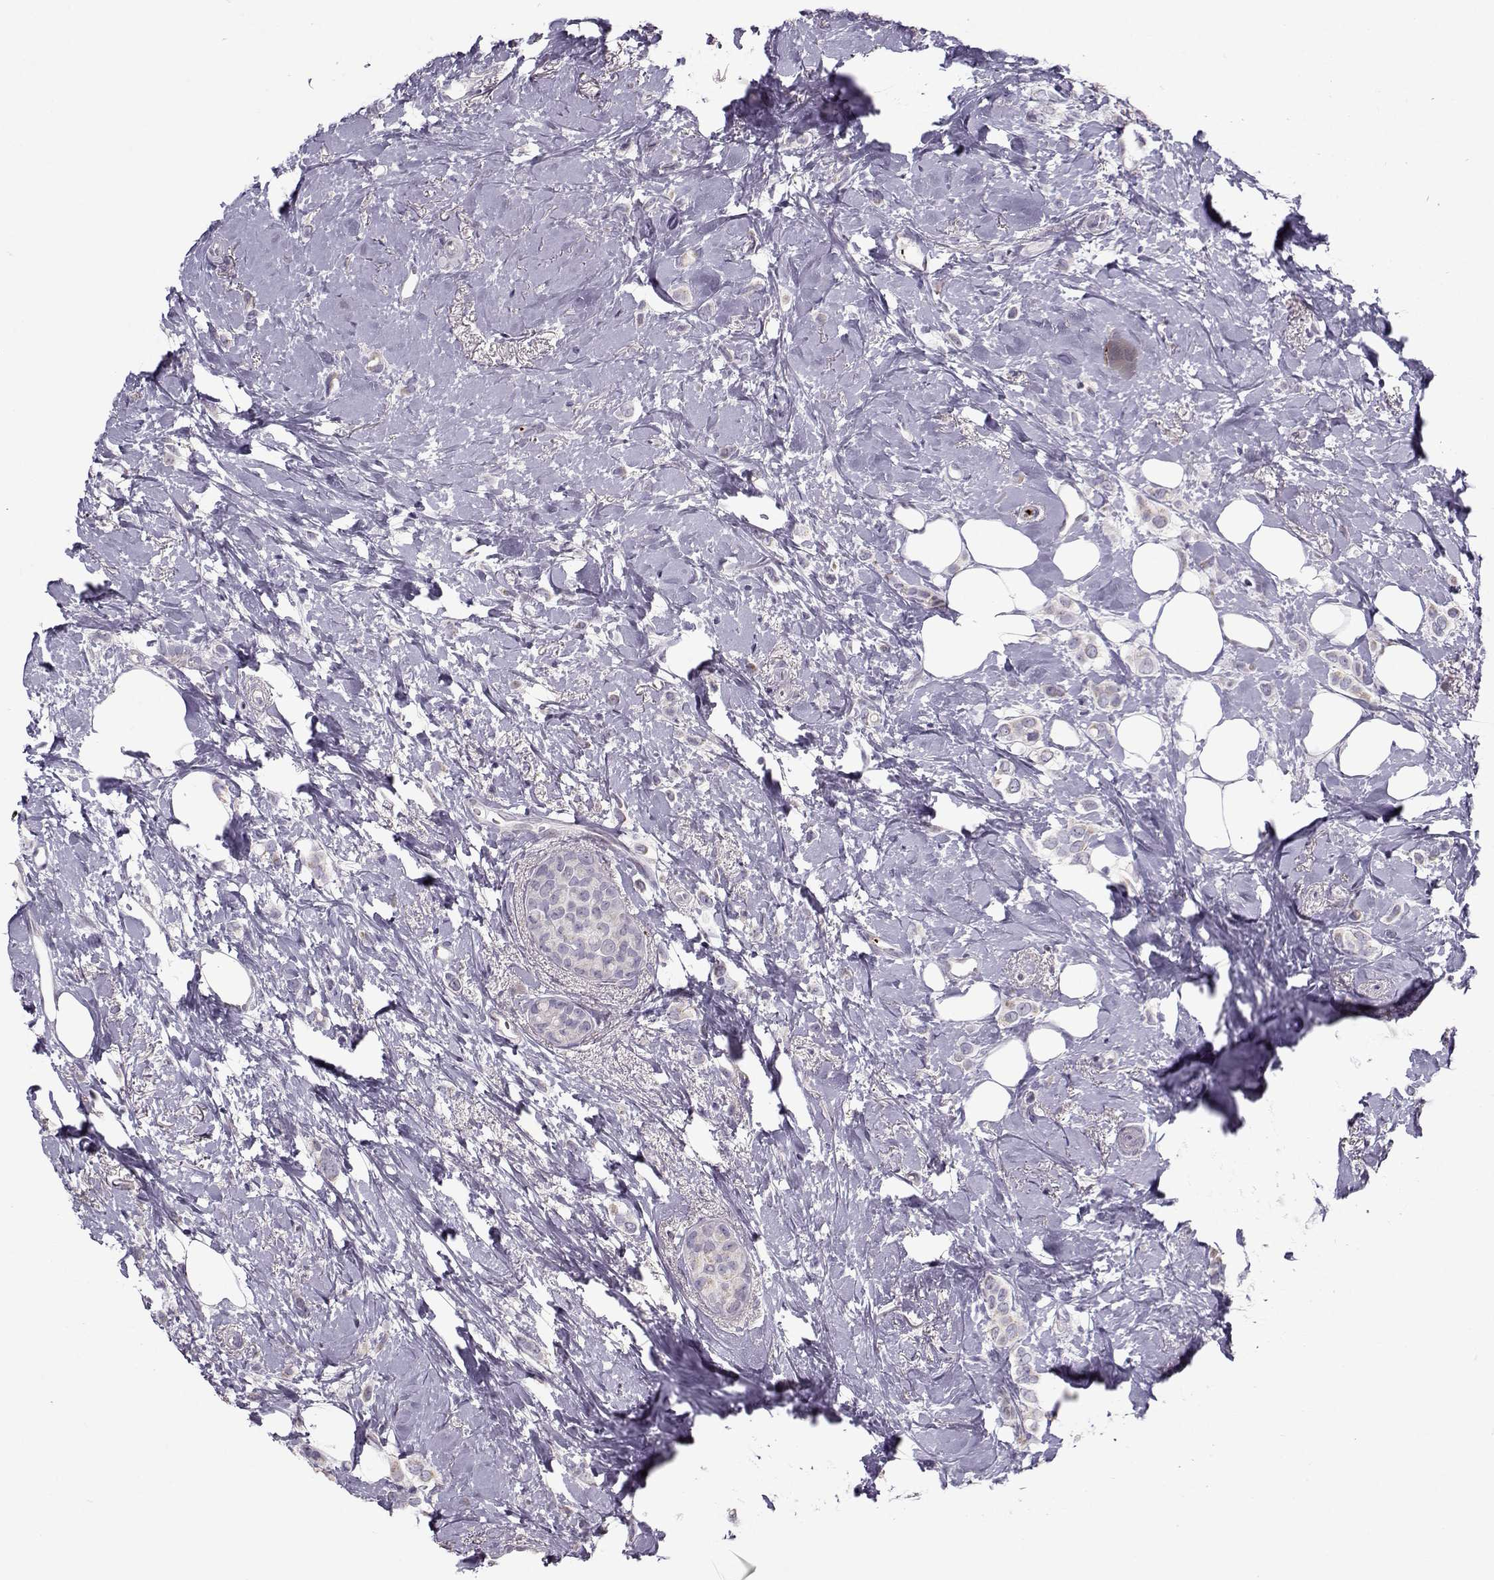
{"staining": {"intensity": "negative", "quantity": "none", "location": "none"}, "tissue": "breast cancer", "cell_type": "Tumor cells", "image_type": "cancer", "snomed": [{"axis": "morphology", "description": "Lobular carcinoma"}, {"axis": "topography", "description": "Breast"}], "caption": "High magnification brightfield microscopy of breast cancer (lobular carcinoma) stained with DAB (brown) and counterstained with hematoxylin (blue): tumor cells show no significant positivity. (Stains: DAB immunohistochemistry with hematoxylin counter stain, Microscopy: brightfield microscopy at high magnification).", "gene": "KLF17", "patient": {"sex": "female", "age": 66}}